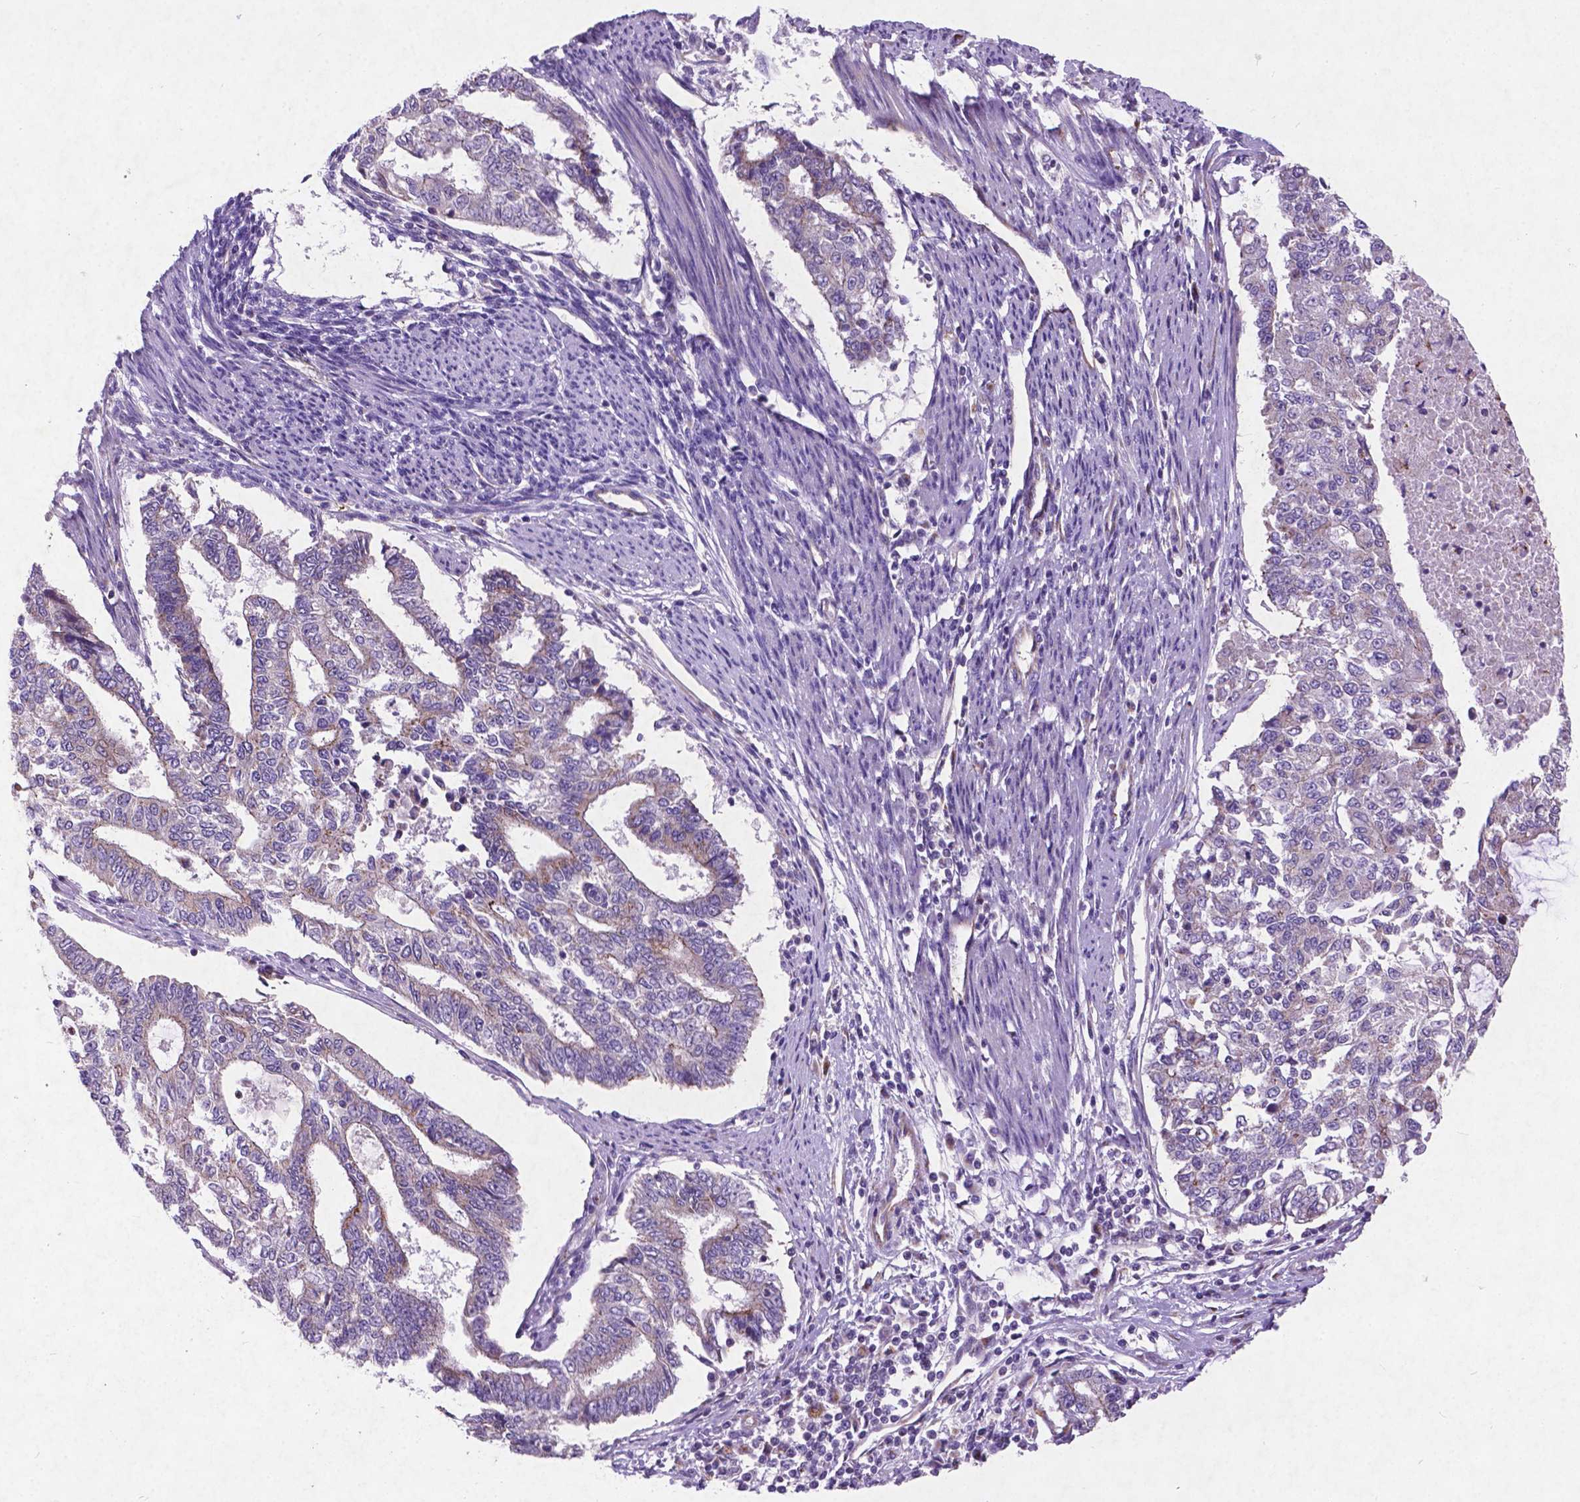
{"staining": {"intensity": "weak", "quantity": "<25%", "location": "cytoplasmic/membranous"}, "tissue": "endometrial cancer", "cell_type": "Tumor cells", "image_type": "cancer", "snomed": [{"axis": "morphology", "description": "Adenocarcinoma, NOS"}, {"axis": "topography", "description": "Uterus"}], "caption": "IHC of human endometrial cancer reveals no positivity in tumor cells.", "gene": "ATG4D", "patient": {"sex": "female", "age": 59}}